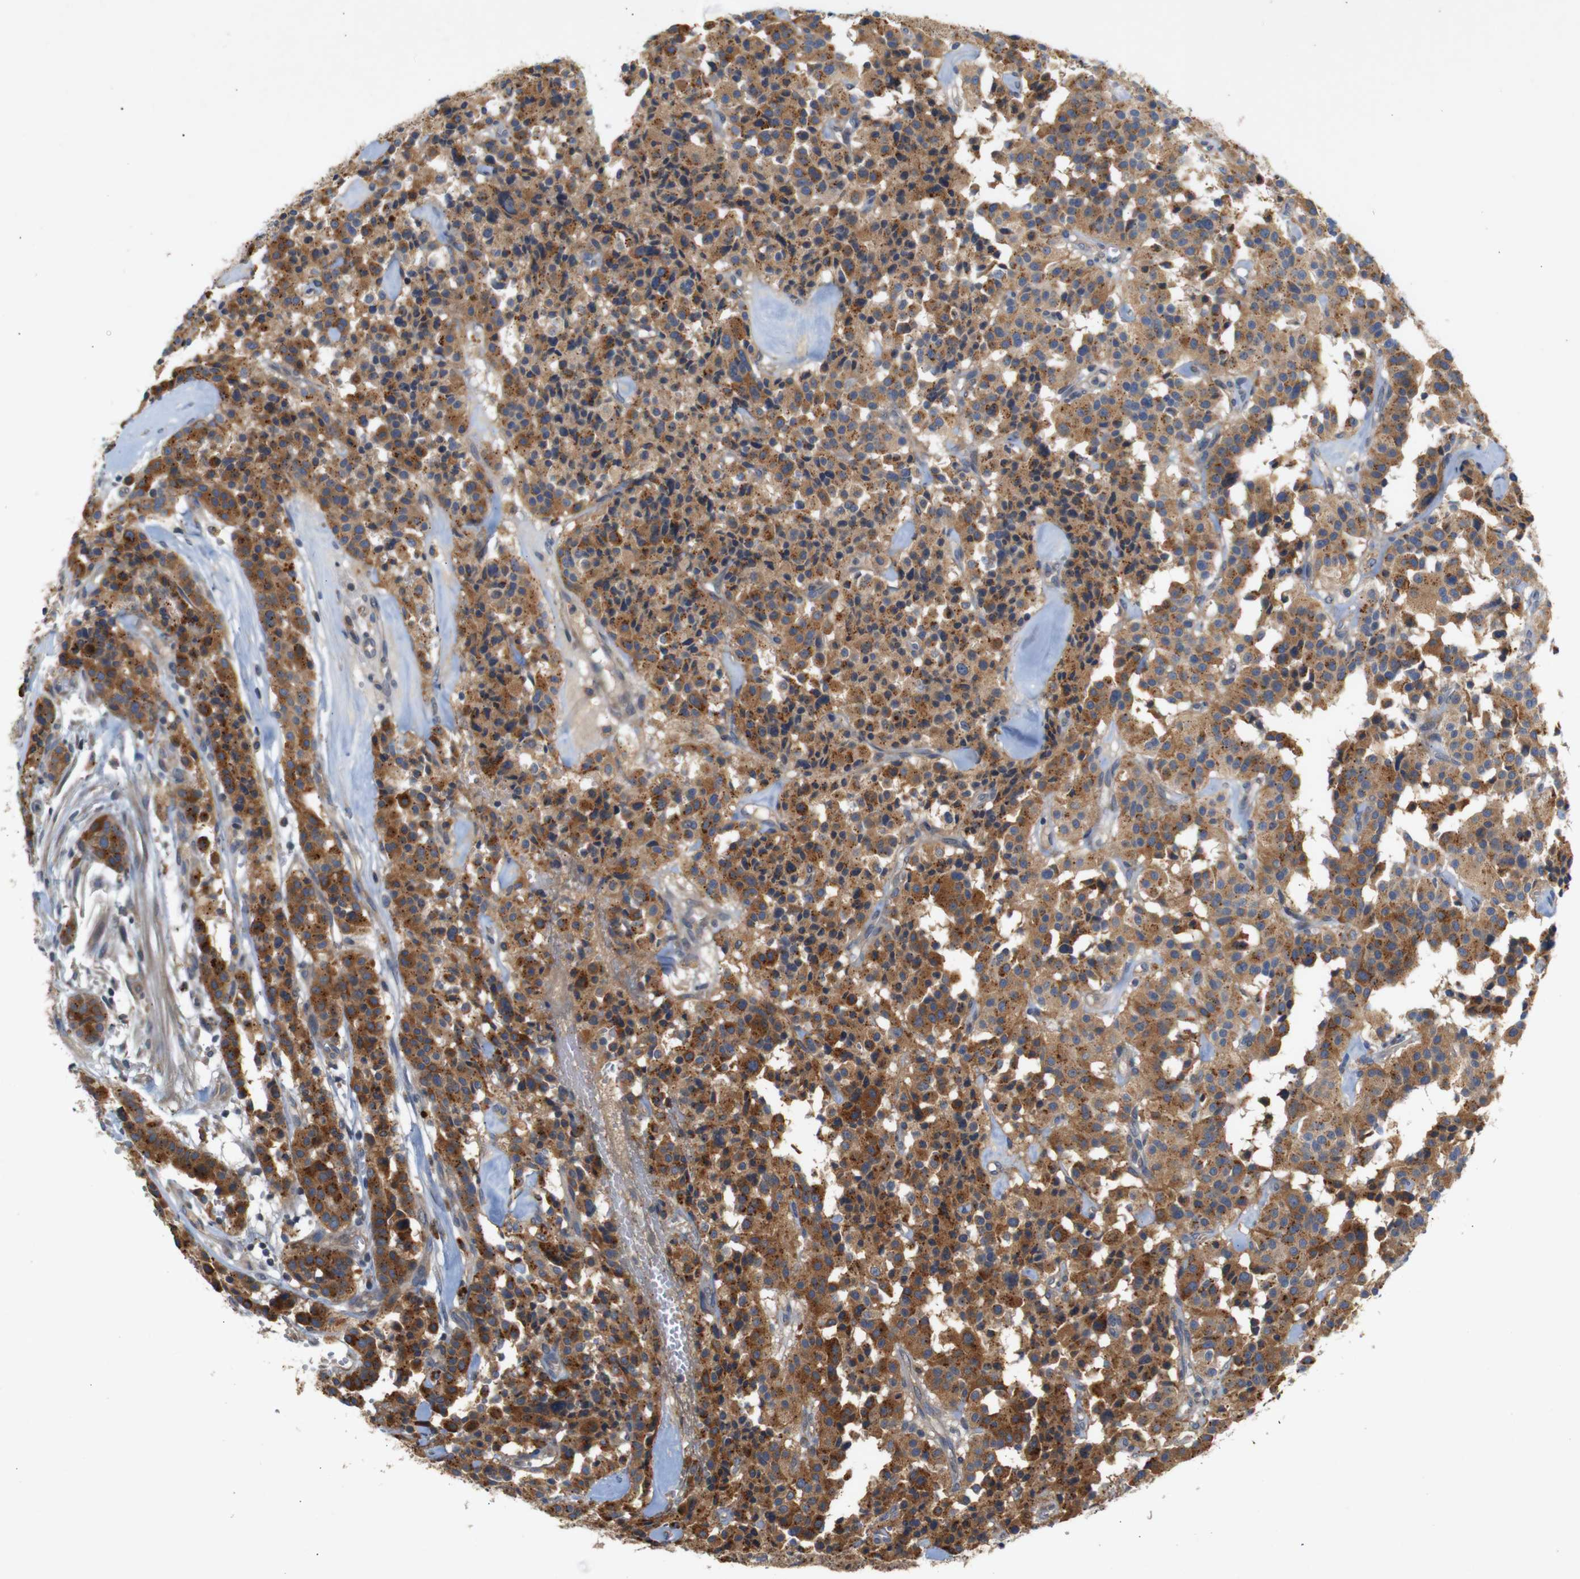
{"staining": {"intensity": "moderate", "quantity": ">75%", "location": "cytoplasmic/membranous"}, "tissue": "carcinoid", "cell_type": "Tumor cells", "image_type": "cancer", "snomed": [{"axis": "morphology", "description": "Carcinoid, malignant, NOS"}, {"axis": "topography", "description": "Lung"}], "caption": "Protein expression by immunohistochemistry demonstrates moderate cytoplasmic/membranous staining in about >75% of tumor cells in carcinoid.", "gene": "PTPN1", "patient": {"sex": "male", "age": 30}}